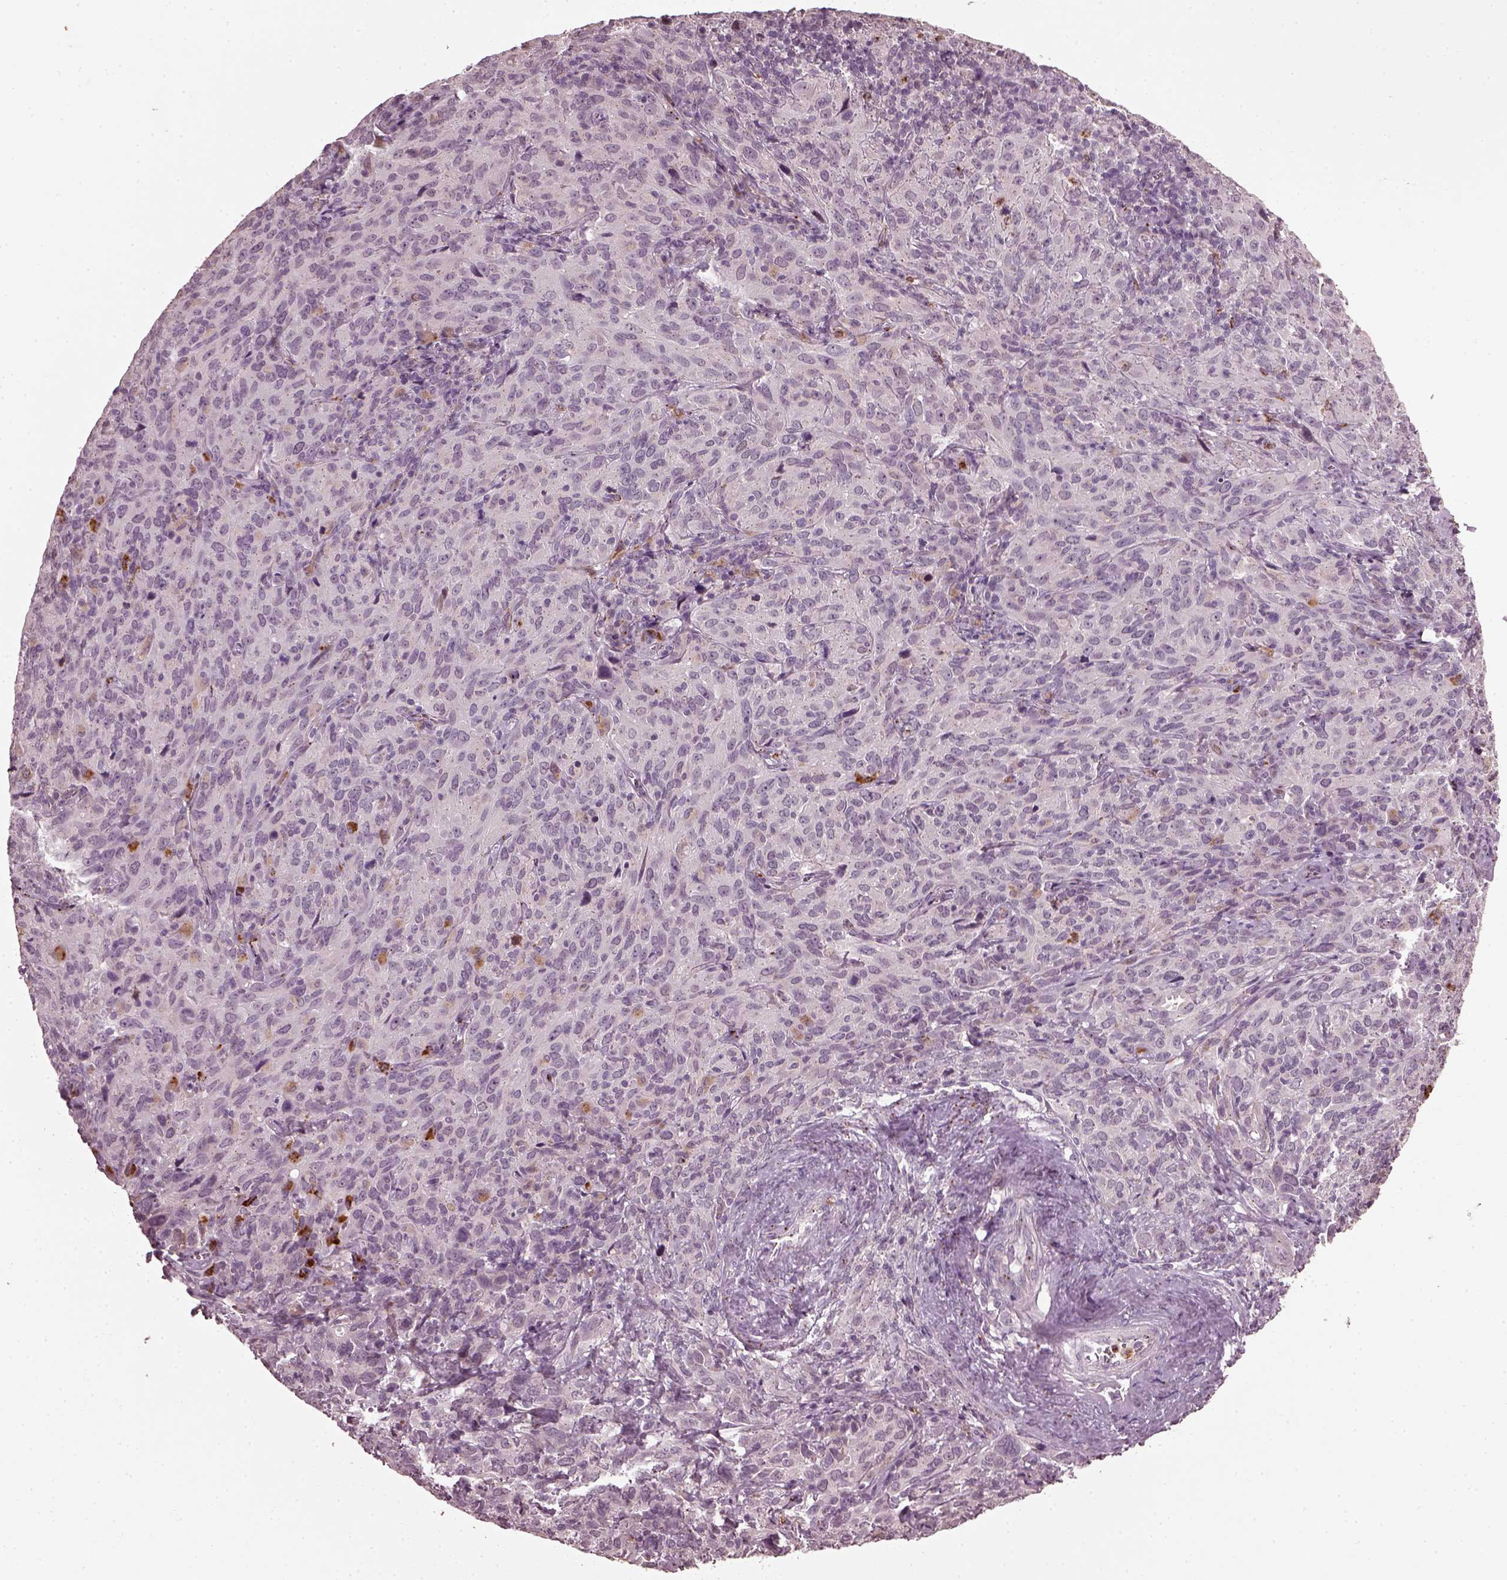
{"staining": {"intensity": "negative", "quantity": "none", "location": "none"}, "tissue": "cervical cancer", "cell_type": "Tumor cells", "image_type": "cancer", "snomed": [{"axis": "morphology", "description": "Squamous cell carcinoma, NOS"}, {"axis": "topography", "description": "Cervix"}], "caption": "IHC of human squamous cell carcinoma (cervical) exhibits no positivity in tumor cells.", "gene": "RUFY3", "patient": {"sex": "female", "age": 51}}